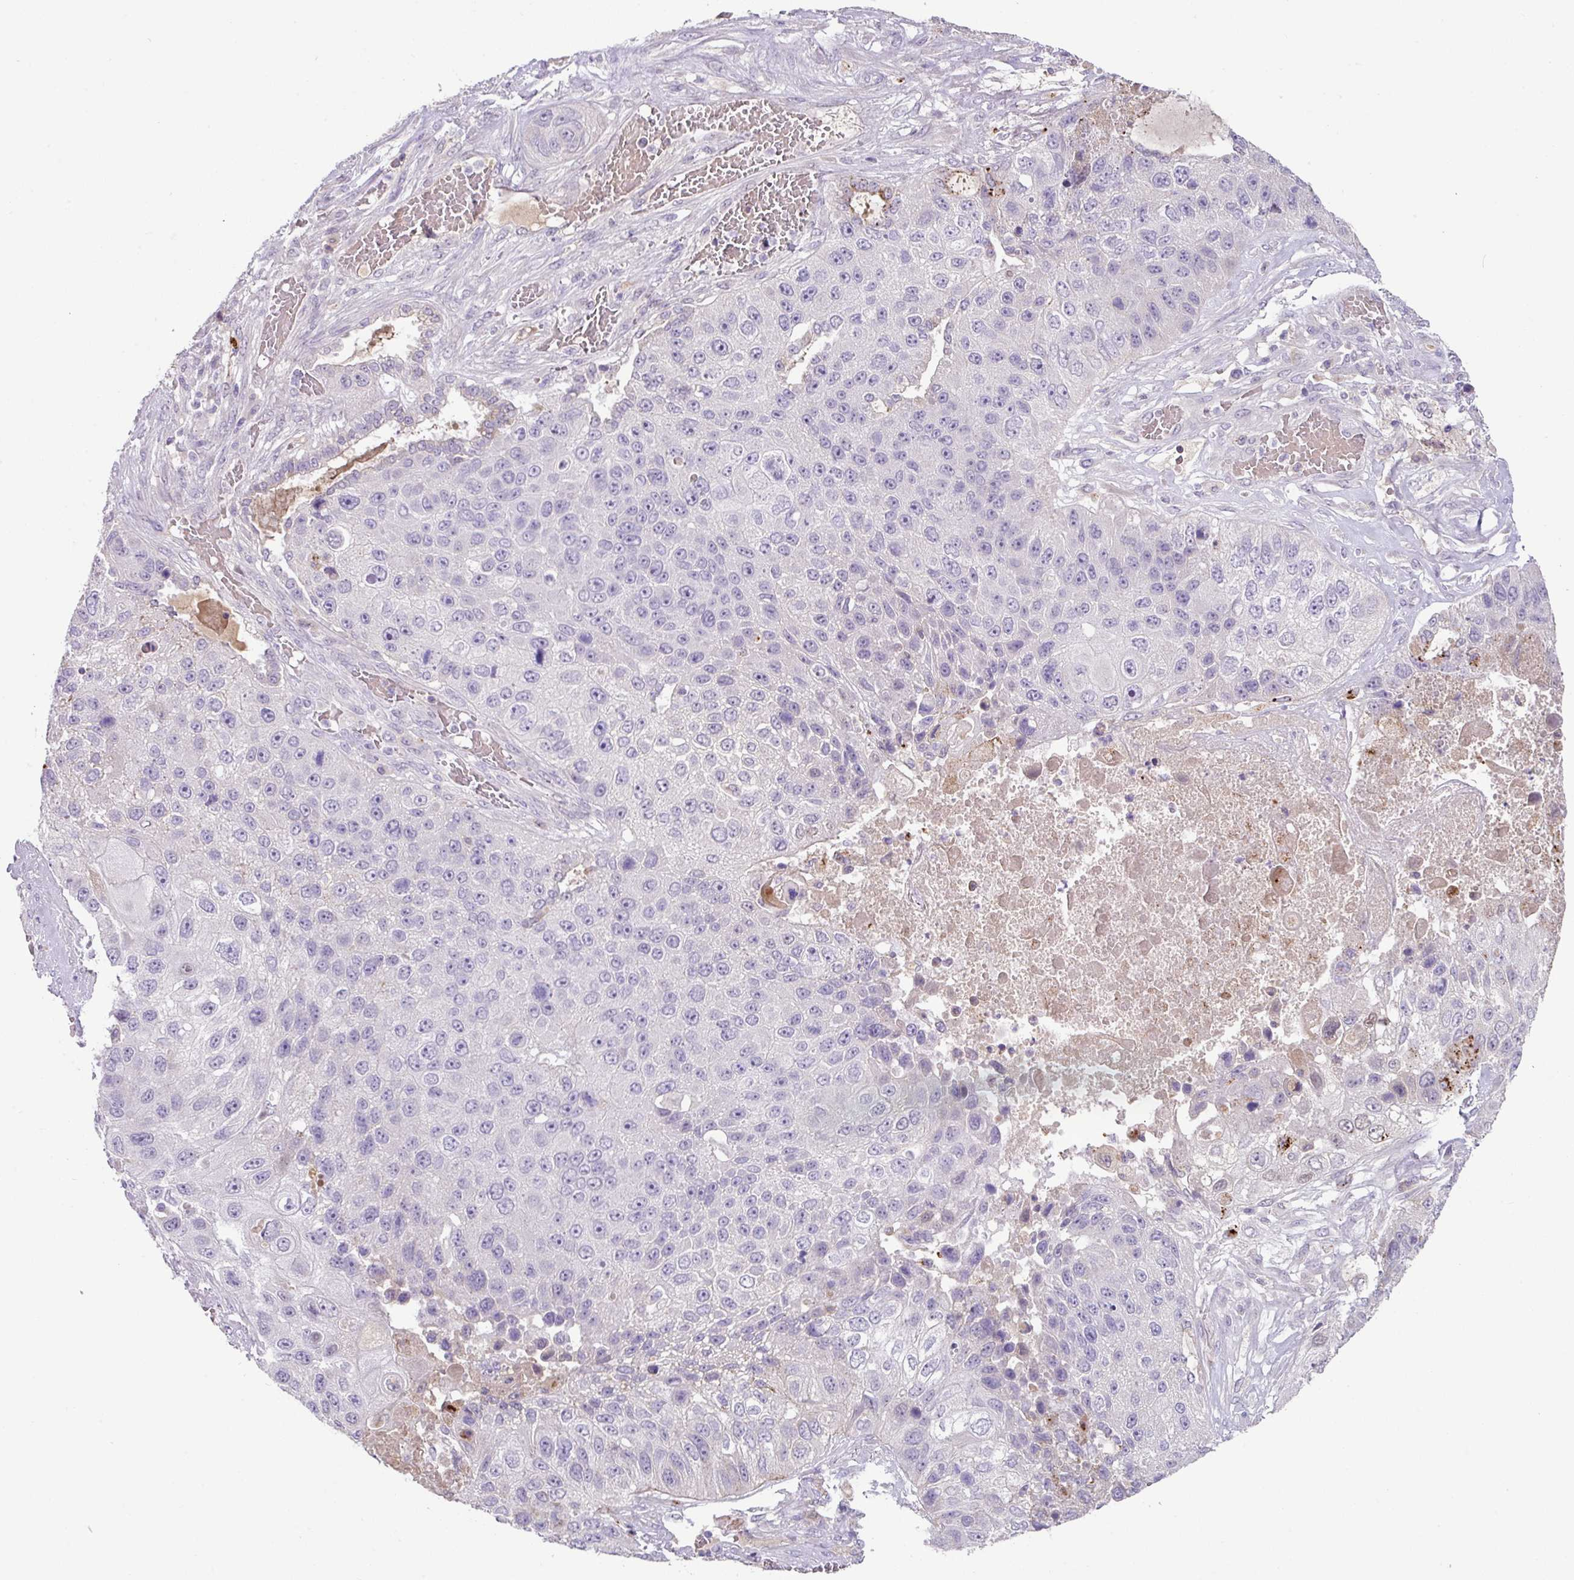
{"staining": {"intensity": "negative", "quantity": "none", "location": "none"}, "tissue": "lung cancer", "cell_type": "Tumor cells", "image_type": "cancer", "snomed": [{"axis": "morphology", "description": "Squamous cell carcinoma, NOS"}, {"axis": "topography", "description": "Lung"}], "caption": "This is an IHC photomicrograph of human squamous cell carcinoma (lung). There is no positivity in tumor cells.", "gene": "PLEKHH3", "patient": {"sex": "male", "age": 61}}